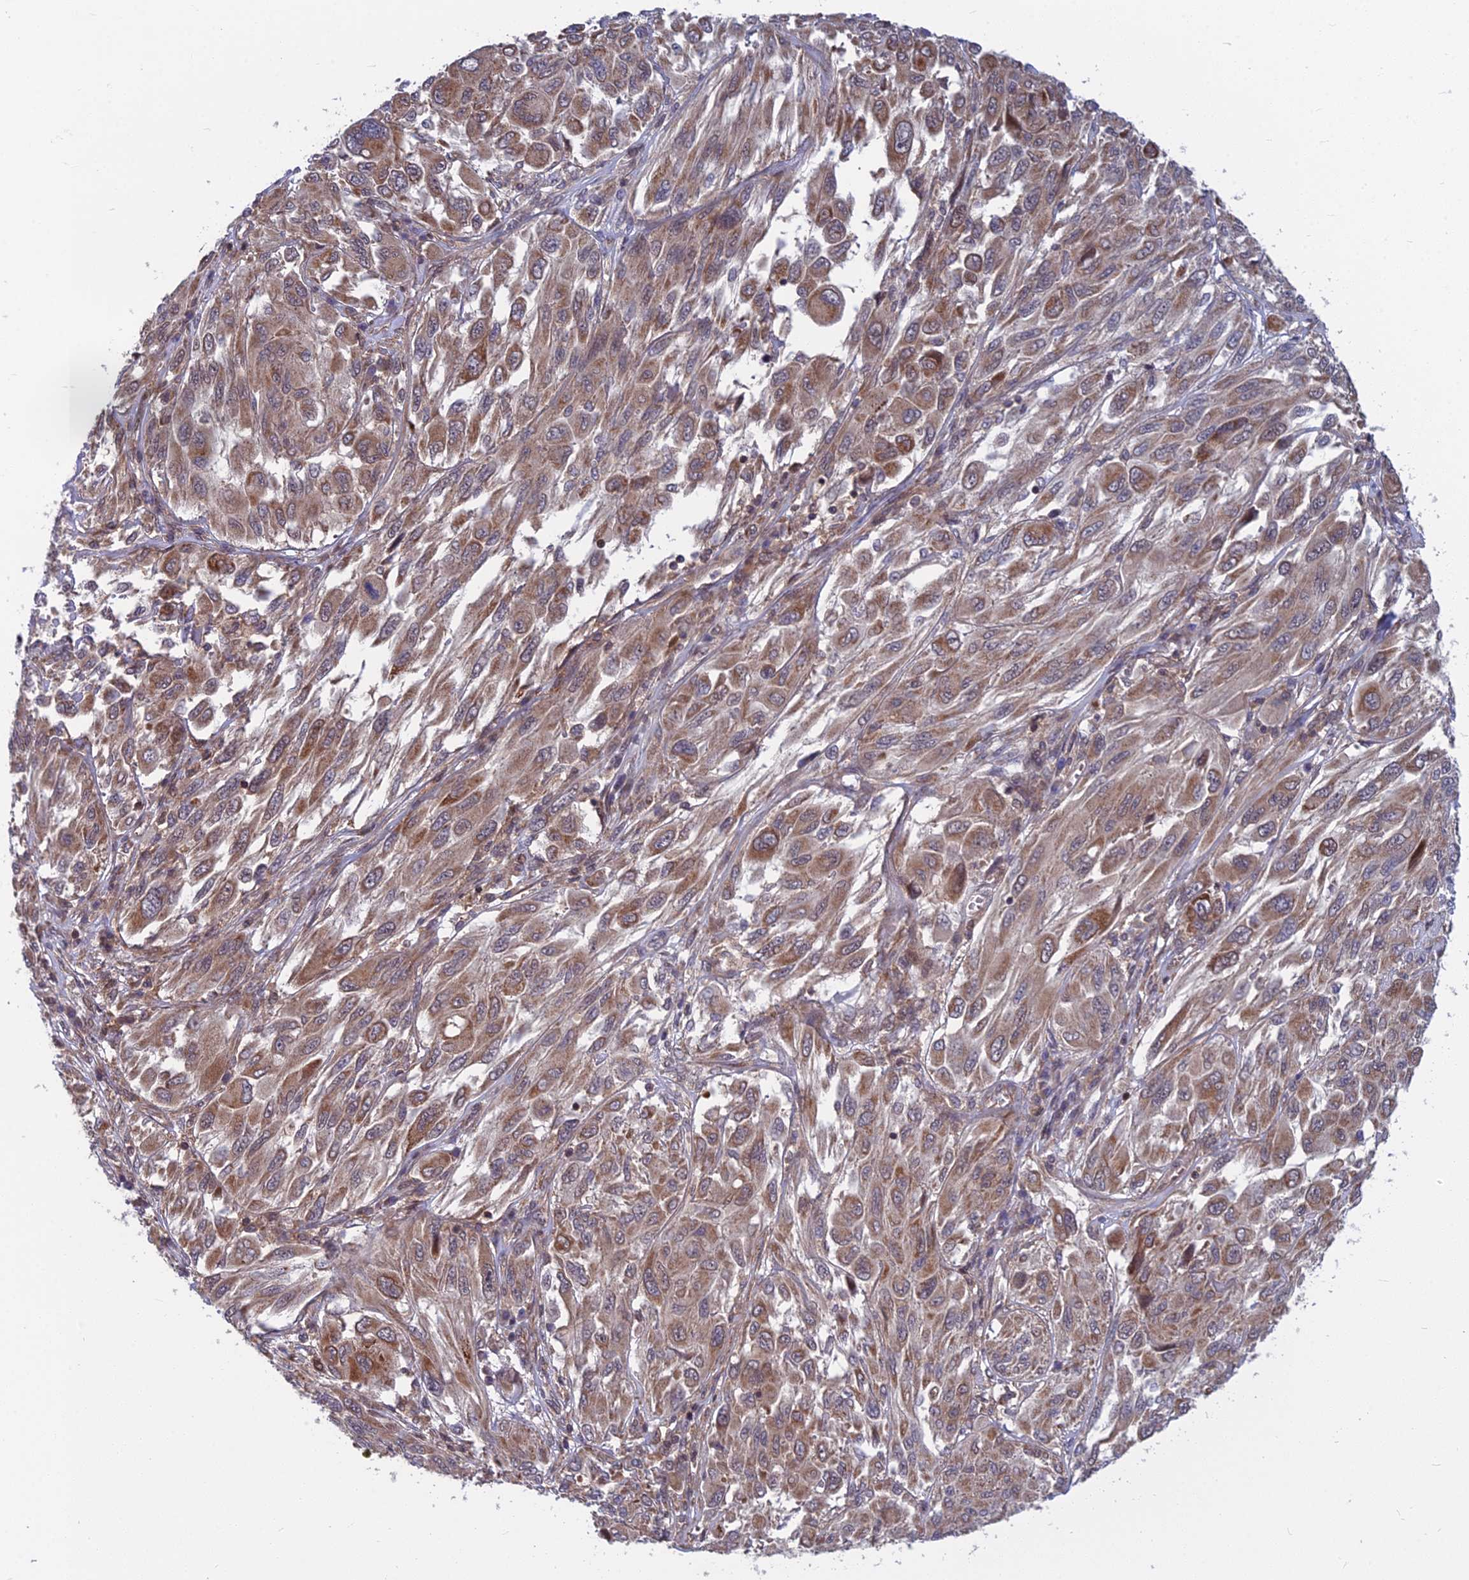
{"staining": {"intensity": "moderate", "quantity": ">75%", "location": "cytoplasmic/membranous"}, "tissue": "melanoma", "cell_type": "Tumor cells", "image_type": "cancer", "snomed": [{"axis": "morphology", "description": "Malignant melanoma, NOS"}, {"axis": "topography", "description": "Skin"}], "caption": "This micrograph reveals melanoma stained with IHC to label a protein in brown. The cytoplasmic/membranous of tumor cells show moderate positivity for the protein. Nuclei are counter-stained blue.", "gene": "COMMD2", "patient": {"sex": "female", "age": 91}}